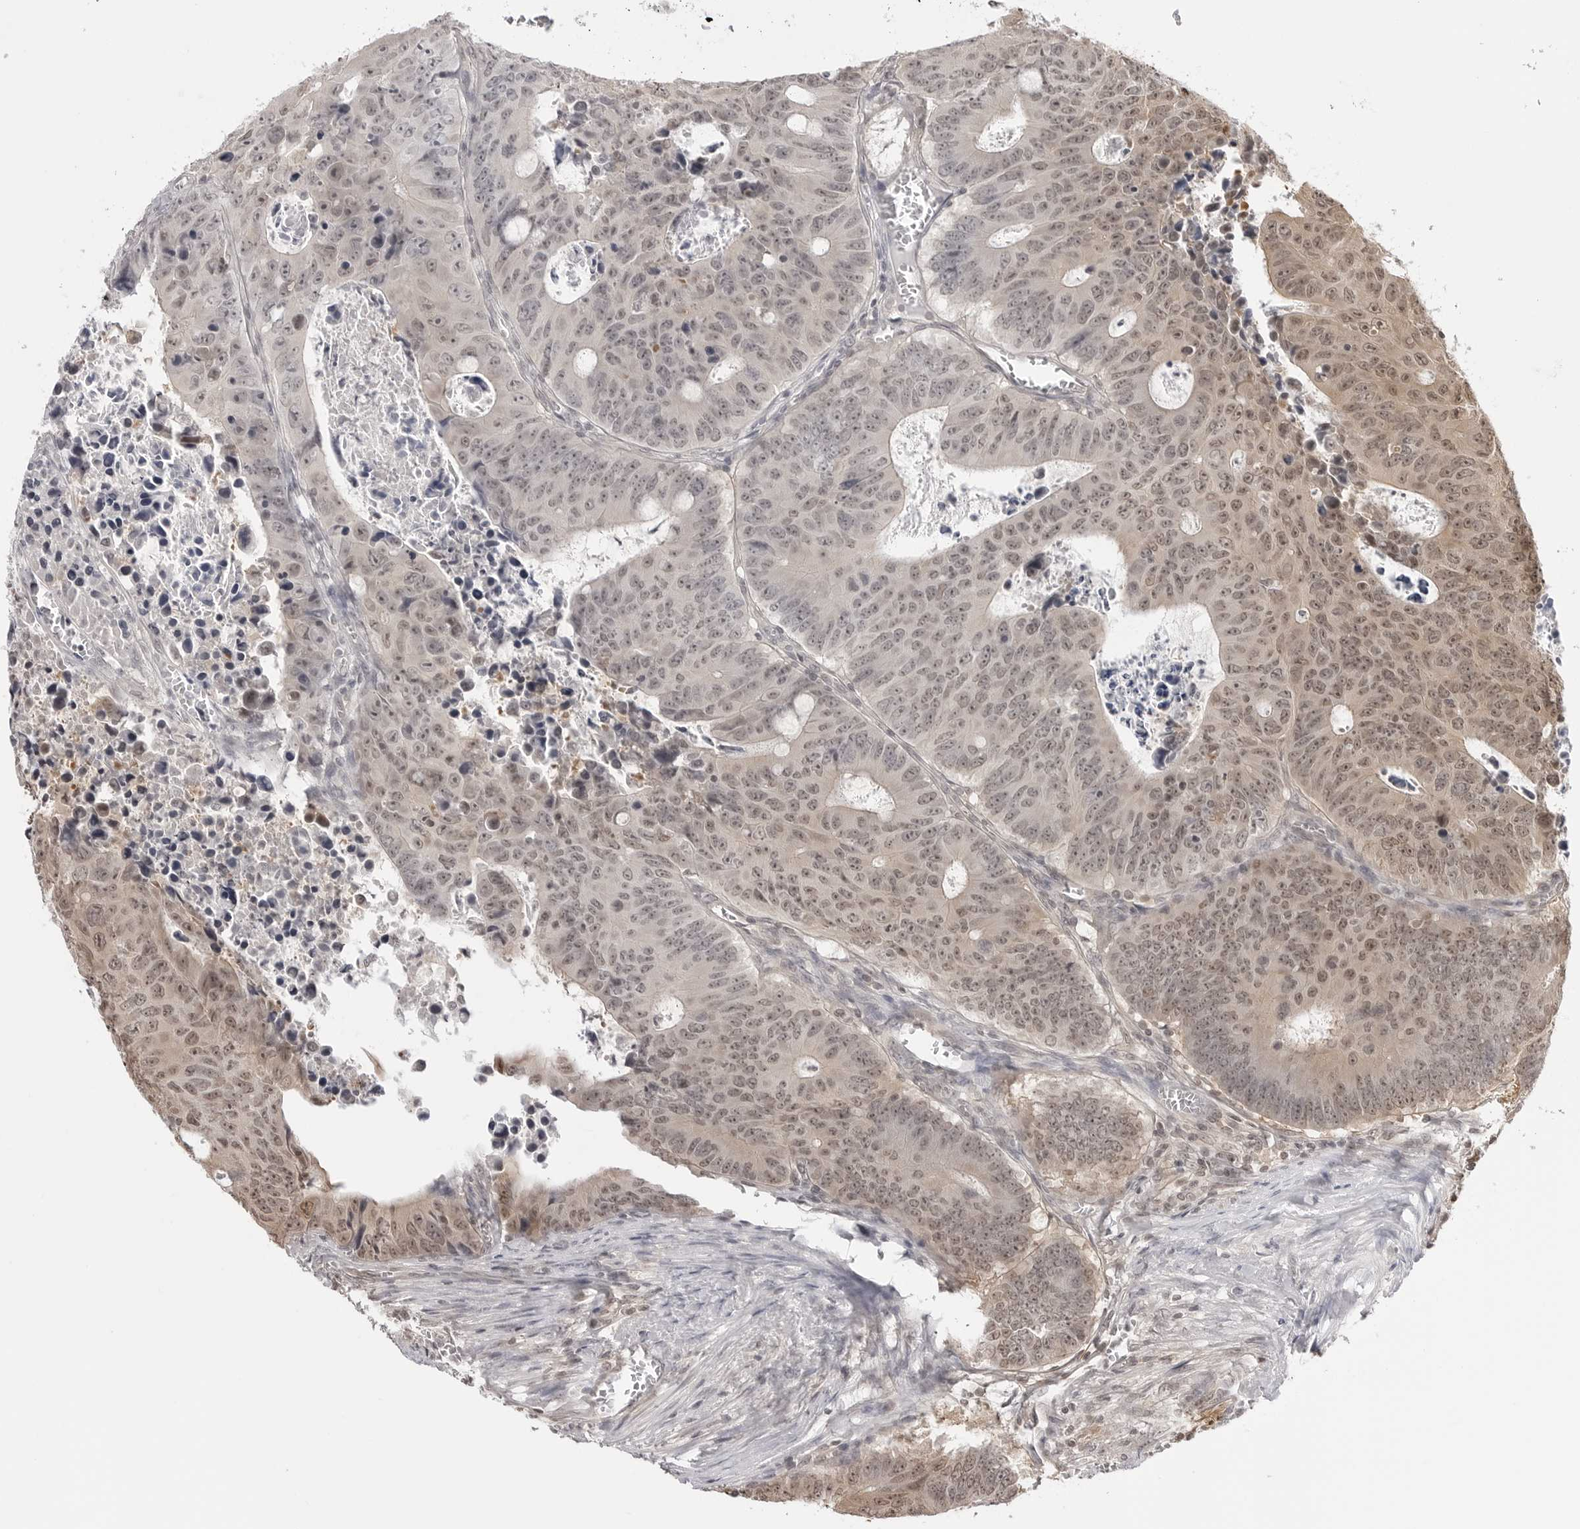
{"staining": {"intensity": "weak", "quantity": ">75%", "location": "cytoplasmic/membranous,nuclear"}, "tissue": "colorectal cancer", "cell_type": "Tumor cells", "image_type": "cancer", "snomed": [{"axis": "morphology", "description": "Adenocarcinoma, NOS"}, {"axis": "topography", "description": "Colon"}], "caption": "Weak cytoplasmic/membranous and nuclear staining is seen in approximately >75% of tumor cells in adenocarcinoma (colorectal).", "gene": "YWHAG", "patient": {"sex": "male", "age": 87}}